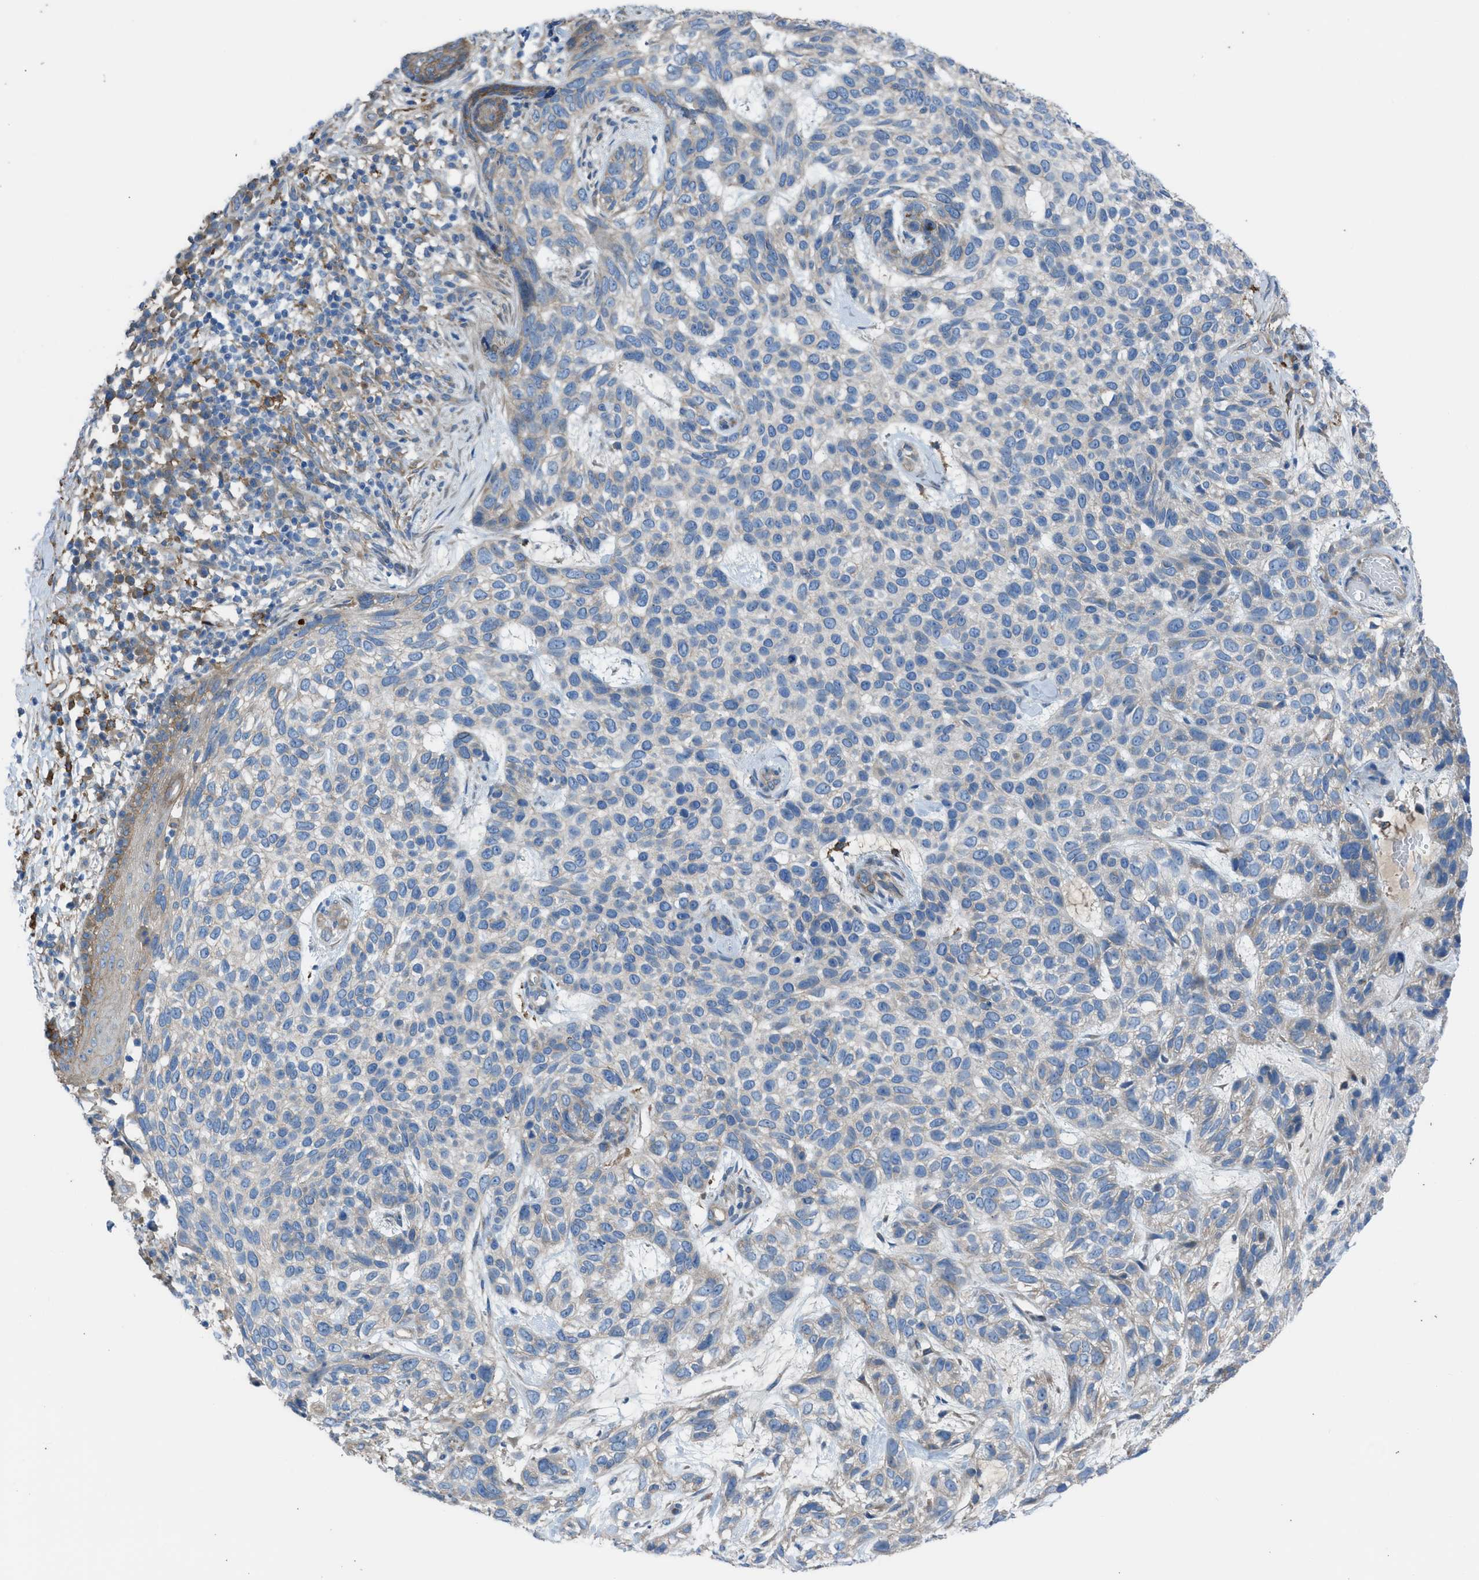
{"staining": {"intensity": "negative", "quantity": "none", "location": "none"}, "tissue": "skin cancer", "cell_type": "Tumor cells", "image_type": "cancer", "snomed": [{"axis": "morphology", "description": "Normal tissue, NOS"}, {"axis": "morphology", "description": "Basal cell carcinoma"}, {"axis": "topography", "description": "Skin"}], "caption": "Tumor cells are negative for protein expression in human basal cell carcinoma (skin).", "gene": "EGFR", "patient": {"sex": "male", "age": 79}}